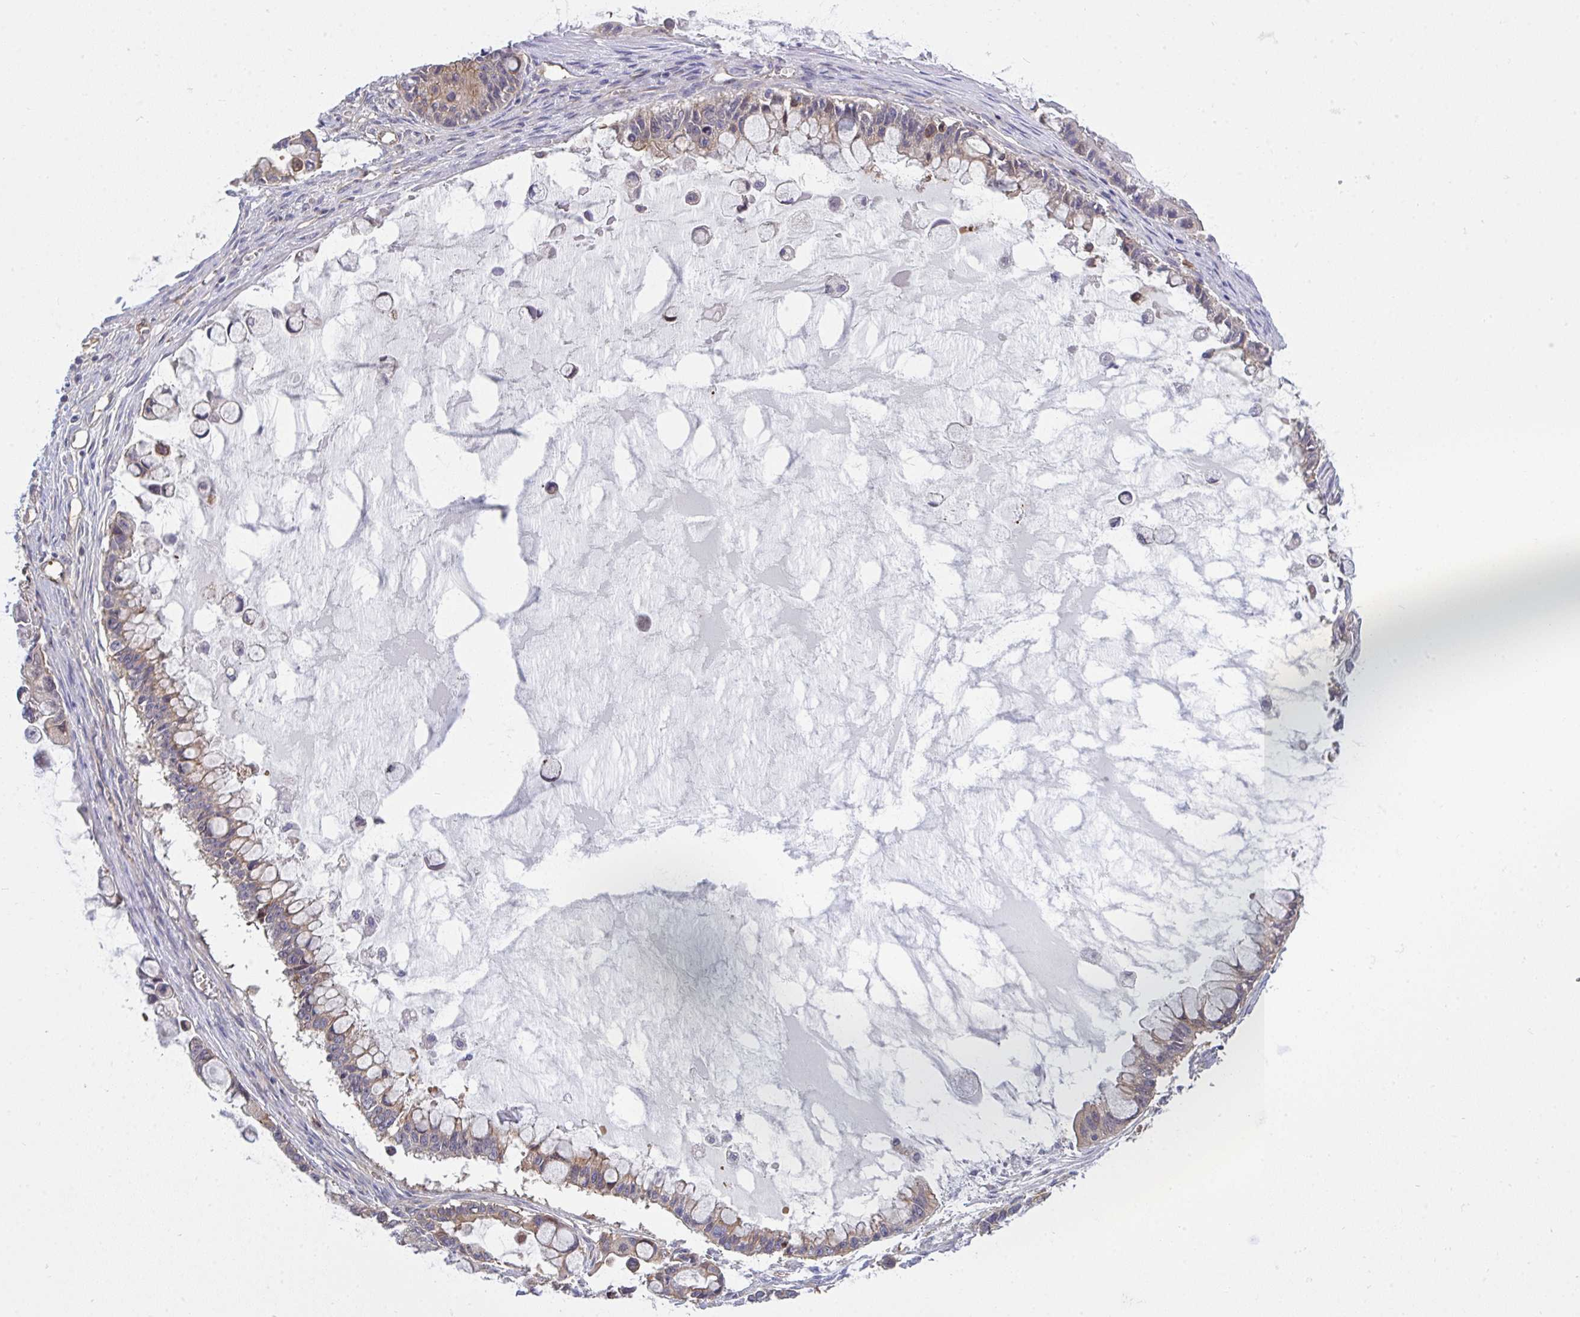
{"staining": {"intensity": "moderate", "quantity": "25%-75%", "location": "cytoplasmic/membranous"}, "tissue": "ovarian cancer", "cell_type": "Tumor cells", "image_type": "cancer", "snomed": [{"axis": "morphology", "description": "Cystadenocarcinoma, mucinous, NOS"}, {"axis": "topography", "description": "Ovary"}], "caption": "Approximately 25%-75% of tumor cells in human ovarian mucinous cystadenocarcinoma display moderate cytoplasmic/membranous protein staining as visualized by brown immunohistochemical staining.", "gene": "C4orf36", "patient": {"sex": "female", "age": 63}}